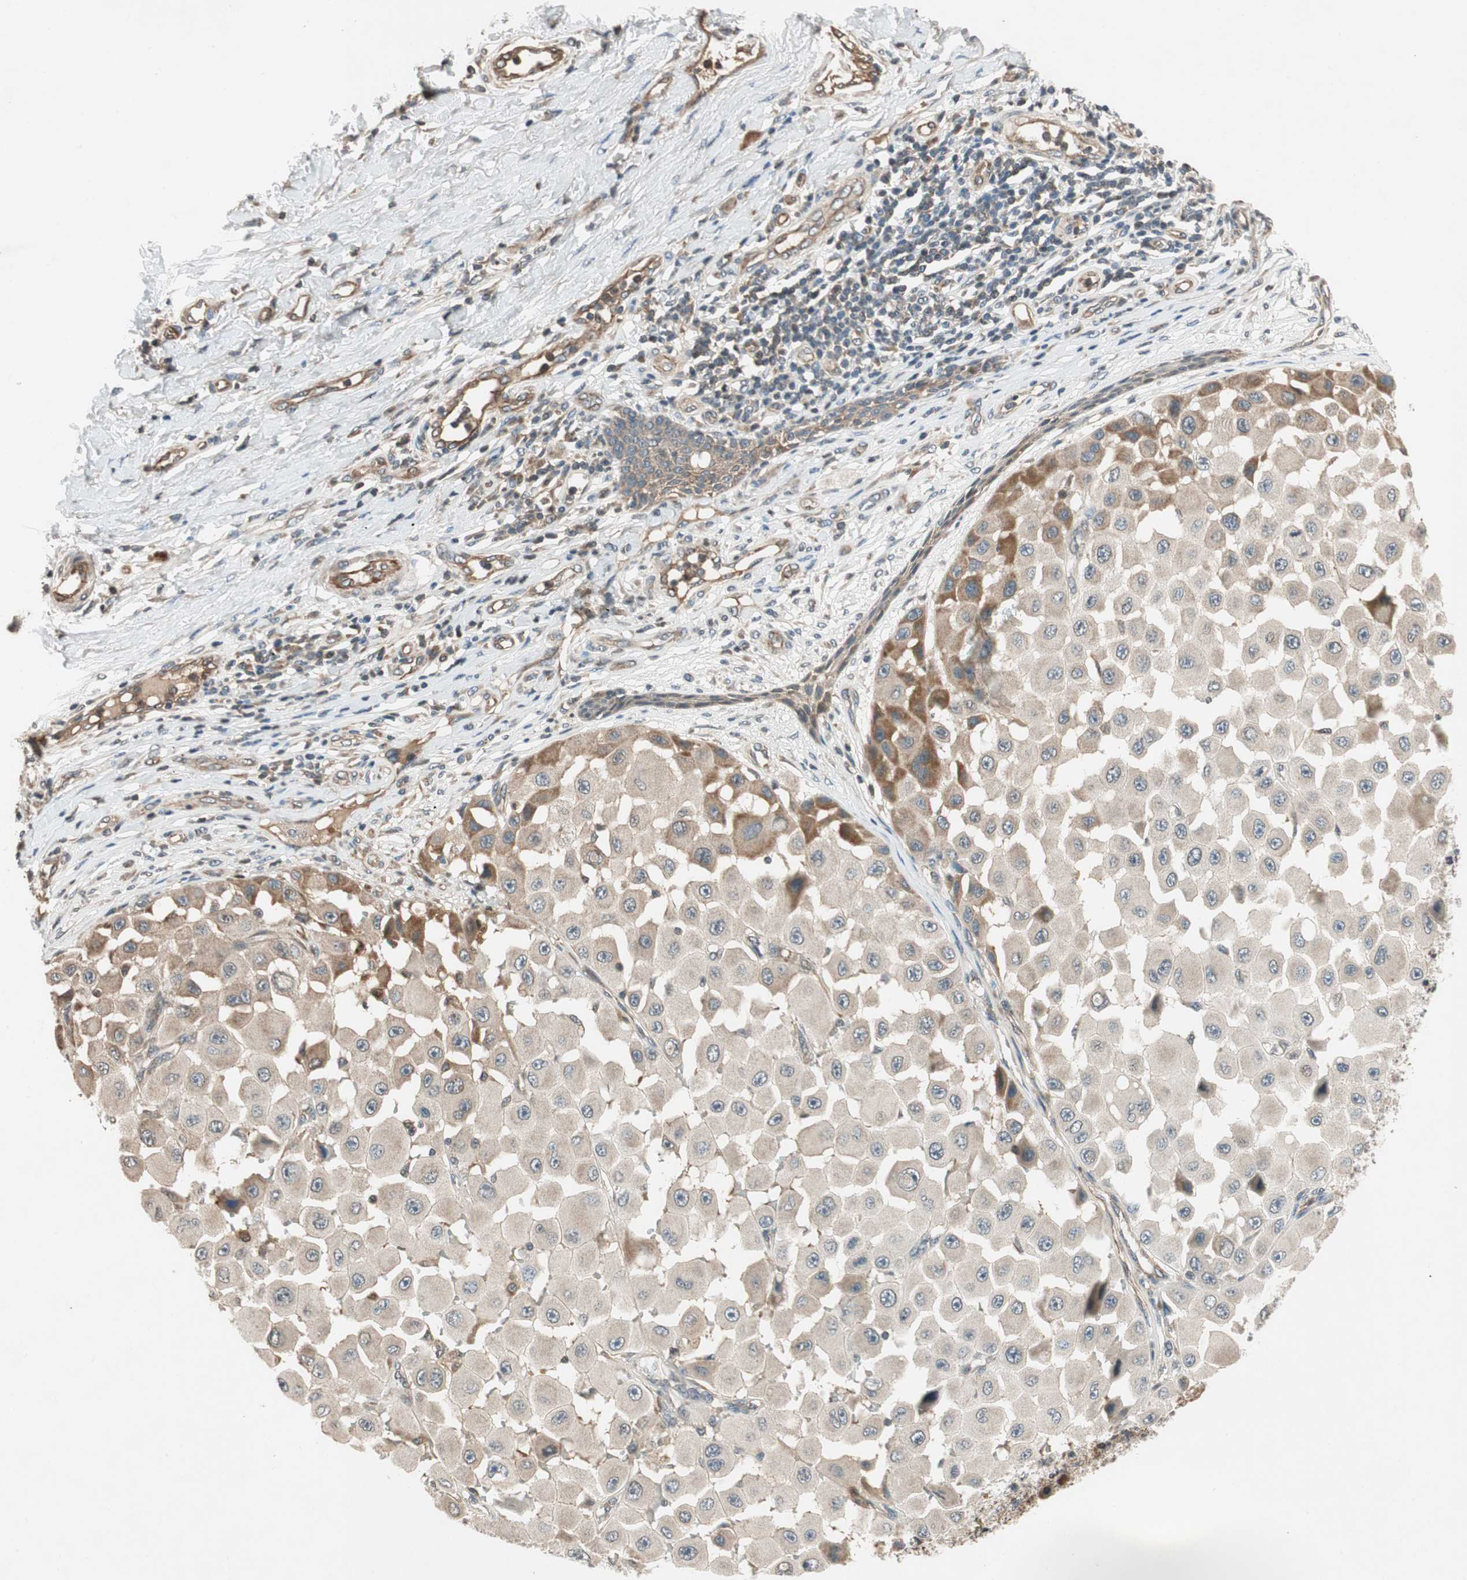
{"staining": {"intensity": "moderate", "quantity": "<25%", "location": "cytoplasmic/membranous"}, "tissue": "melanoma", "cell_type": "Tumor cells", "image_type": "cancer", "snomed": [{"axis": "morphology", "description": "Malignant melanoma, NOS"}, {"axis": "topography", "description": "Skin"}], "caption": "Moderate cytoplasmic/membranous protein positivity is seen in about <25% of tumor cells in malignant melanoma.", "gene": "GCLM", "patient": {"sex": "female", "age": 81}}